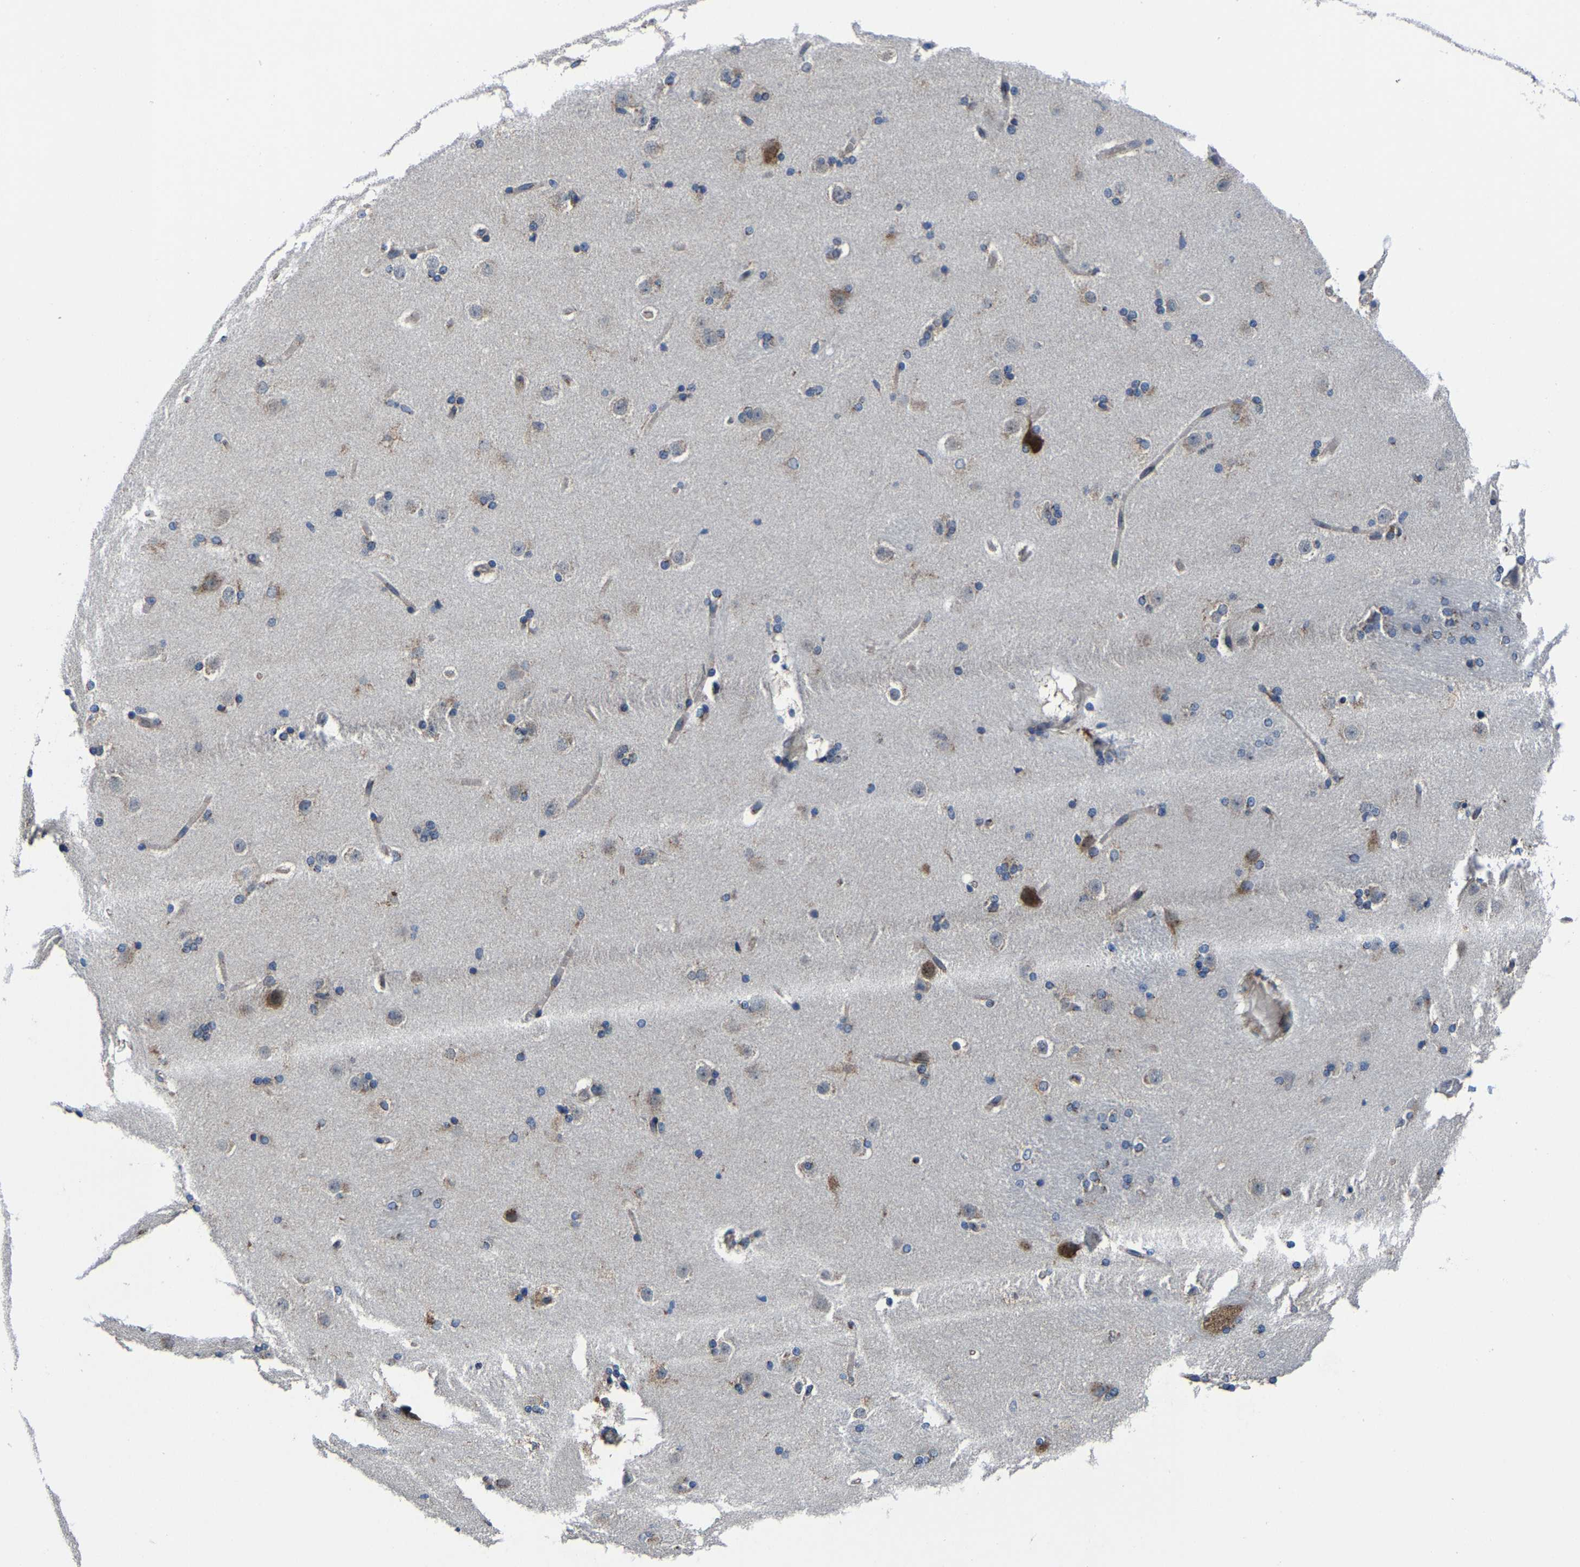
{"staining": {"intensity": "strong", "quantity": "<25%", "location": "cytoplasmic/membranous"}, "tissue": "caudate", "cell_type": "Glial cells", "image_type": "normal", "snomed": [{"axis": "morphology", "description": "Normal tissue, NOS"}, {"axis": "topography", "description": "Lateral ventricle wall"}], "caption": "A micrograph showing strong cytoplasmic/membranous expression in about <25% of glial cells in benign caudate, as visualized by brown immunohistochemical staining.", "gene": "EBAG9", "patient": {"sex": "female", "age": 19}}